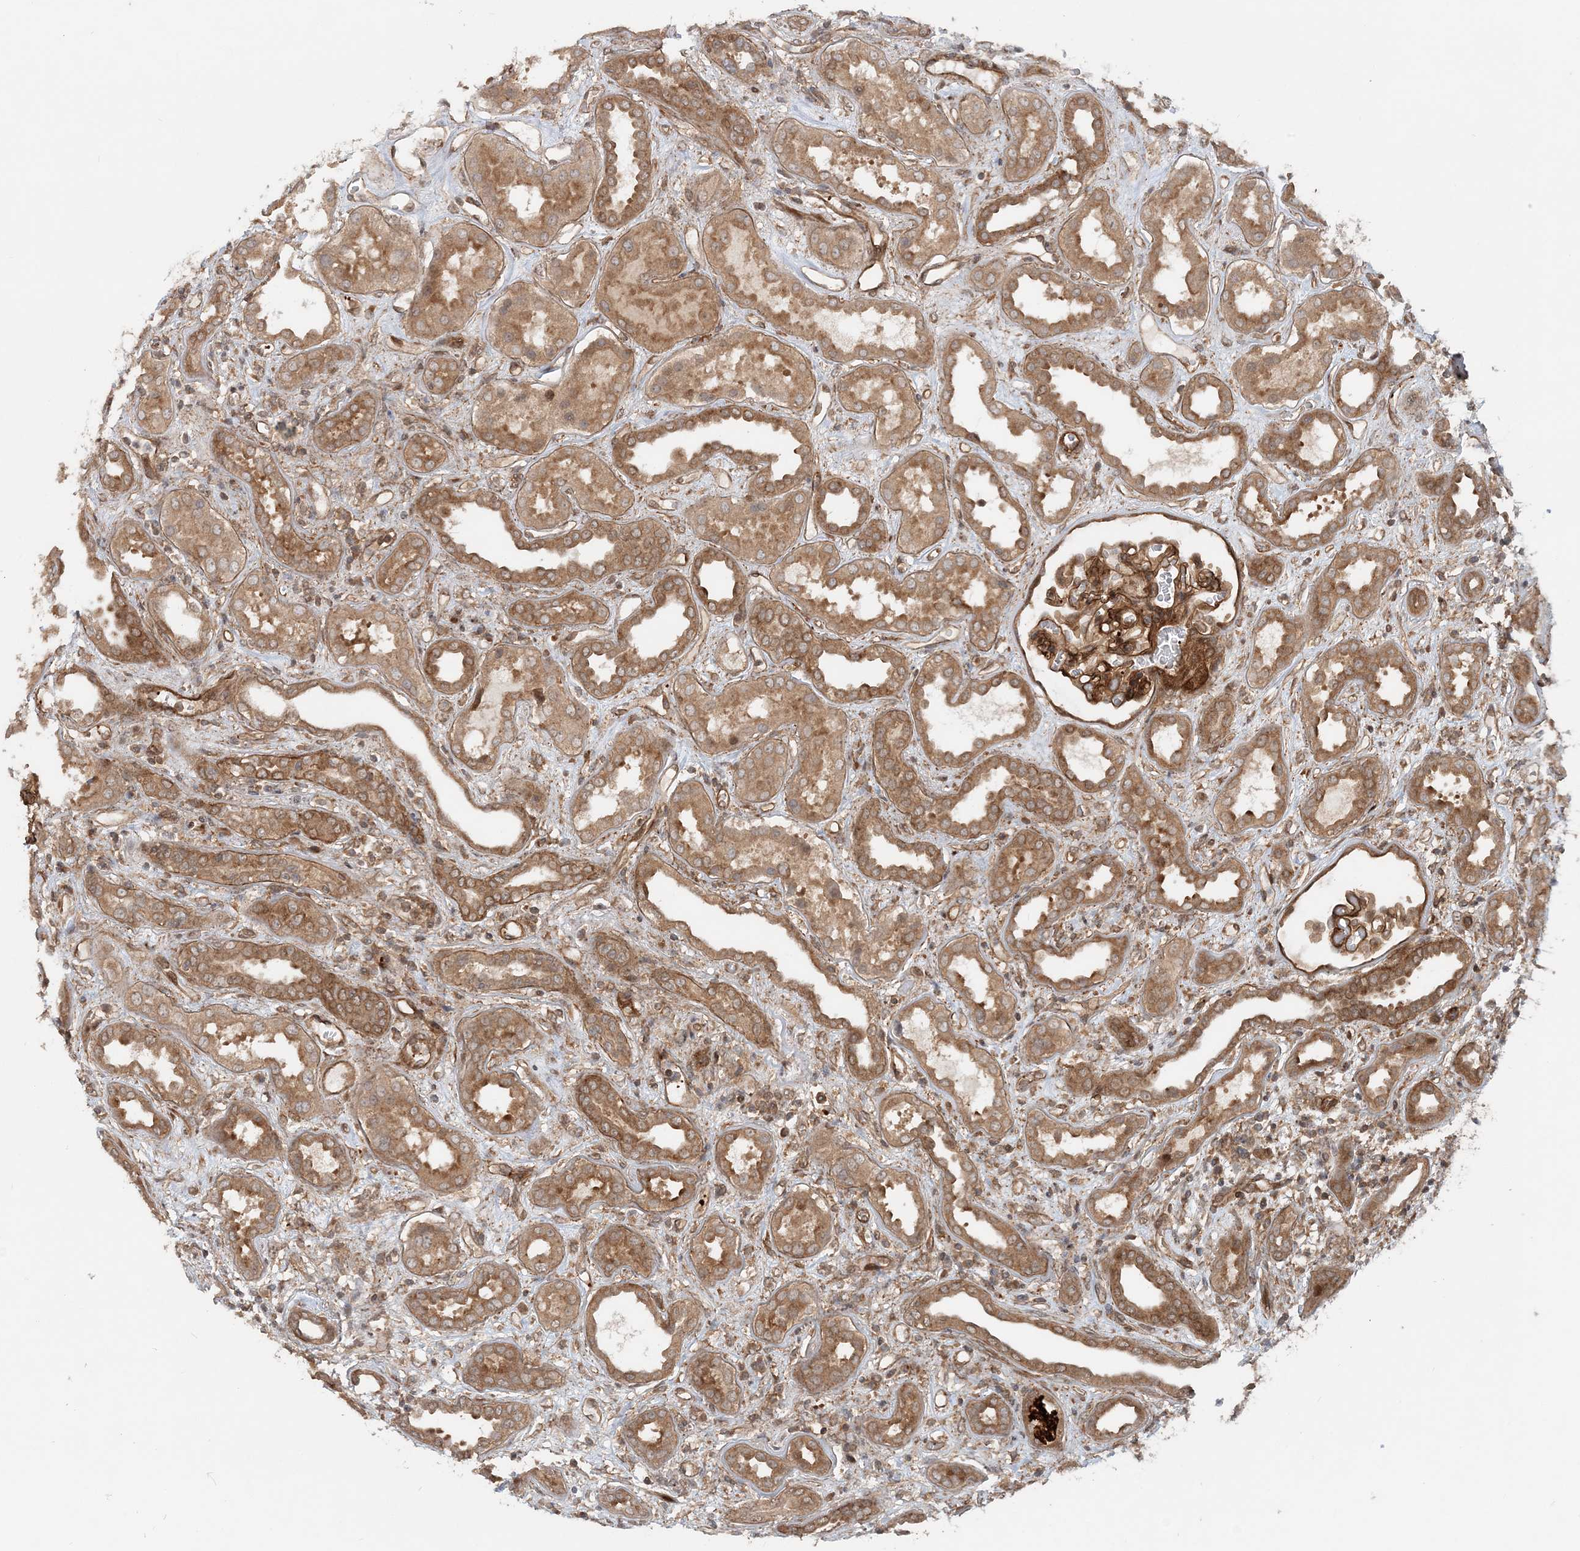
{"staining": {"intensity": "strong", "quantity": ">75%", "location": "cytoplasmic/membranous"}, "tissue": "kidney", "cell_type": "Cells in glomeruli", "image_type": "normal", "snomed": [{"axis": "morphology", "description": "Normal tissue, NOS"}, {"axis": "topography", "description": "Kidney"}], "caption": "Kidney stained for a protein (brown) shows strong cytoplasmic/membranous positive expression in about >75% of cells in glomeruli.", "gene": "GEMIN5", "patient": {"sex": "male", "age": 59}}